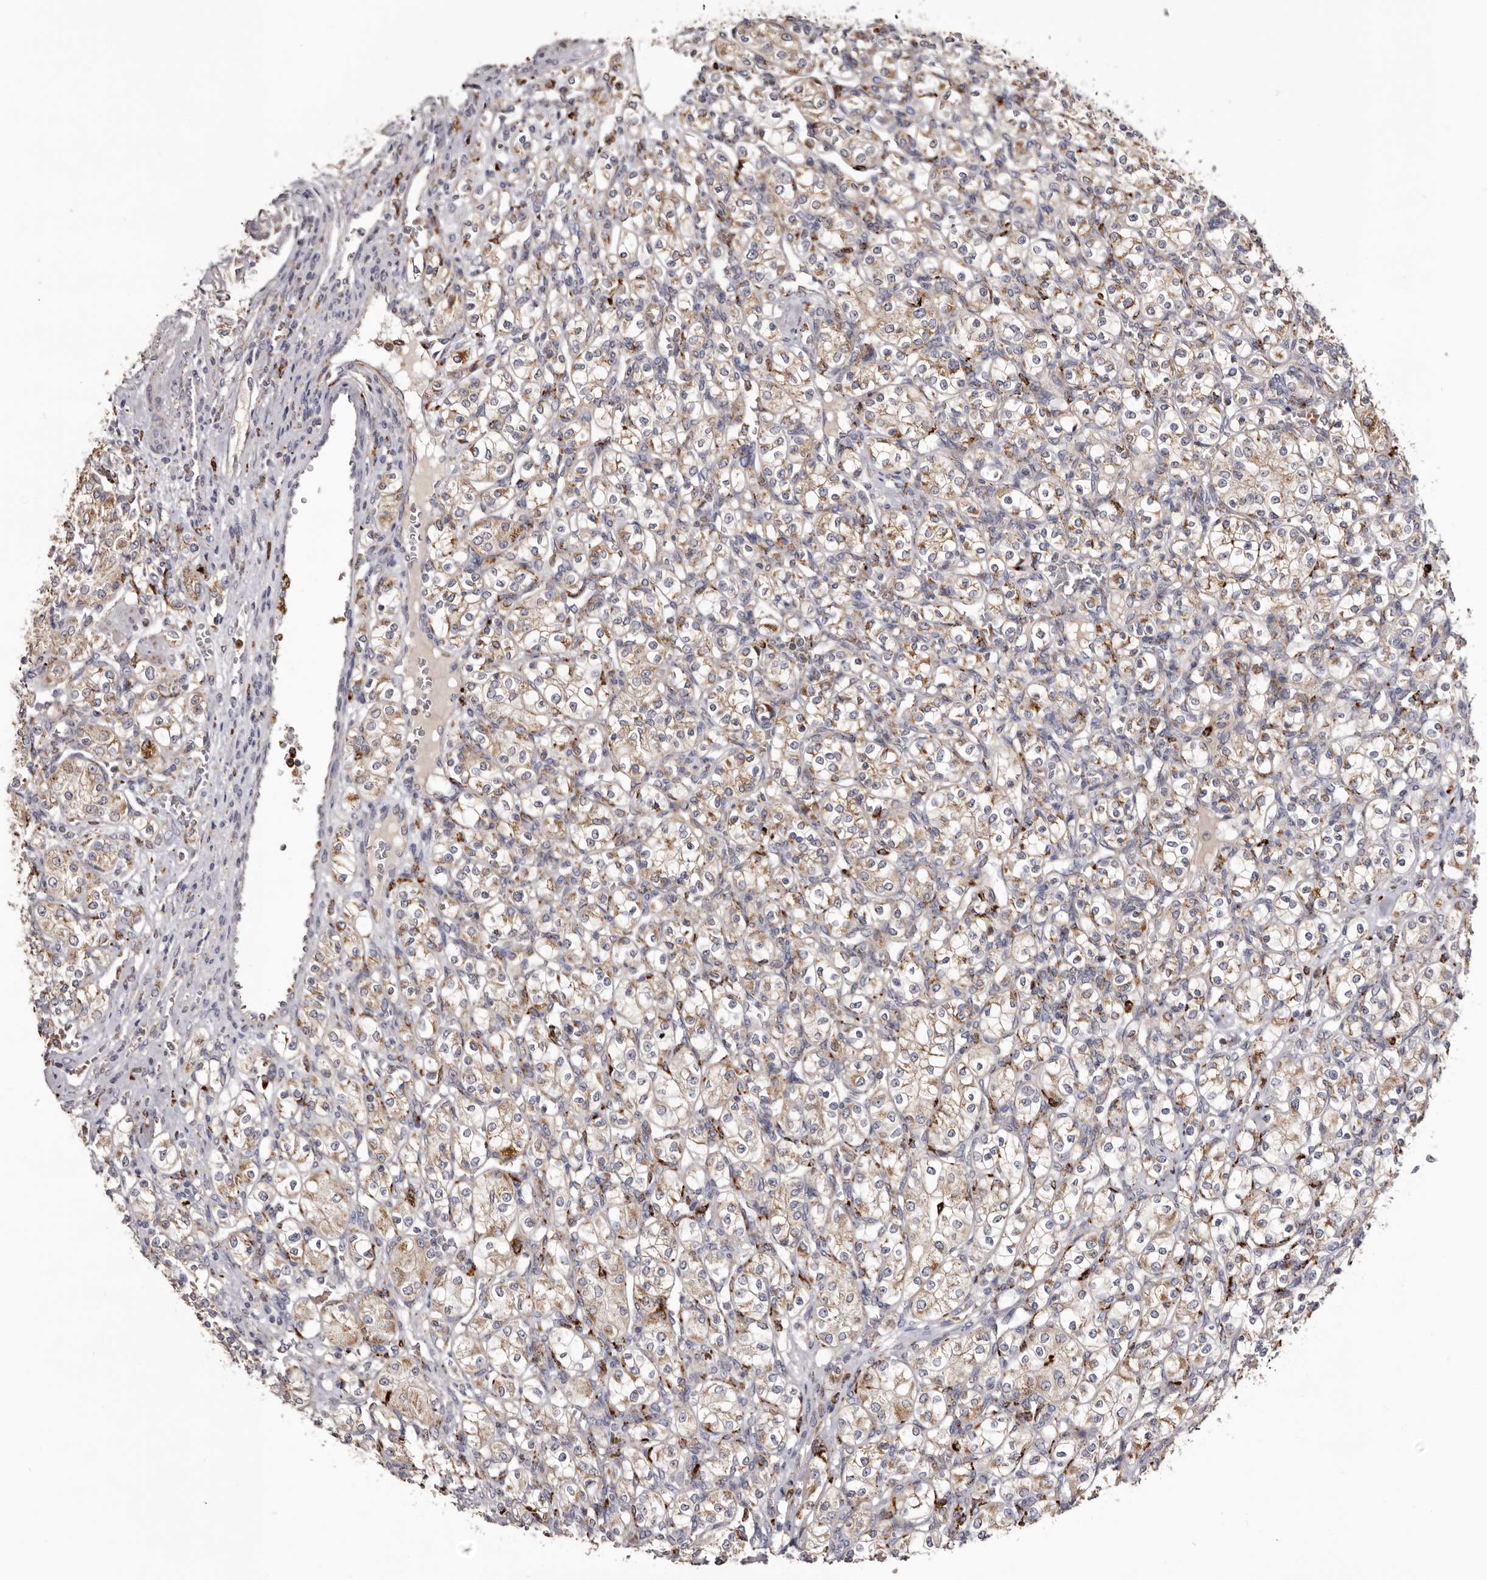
{"staining": {"intensity": "weak", "quantity": ">75%", "location": "cytoplasmic/membranous"}, "tissue": "renal cancer", "cell_type": "Tumor cells", "image_type": "cancer", "snomed": [{"axis": "morphology", "description": "Adenocarcinoma, NOS"}, {"axis": "topography", "description": "Kidney"}], "caption": "Immunohistochemistry of renal adenocarcinoma reveals low levels of weak cytoplasmic/membranous staining in approximately >75% of tumor cells.", "gene": "MECR", "patient": {"sex": "male", "age": 77}}